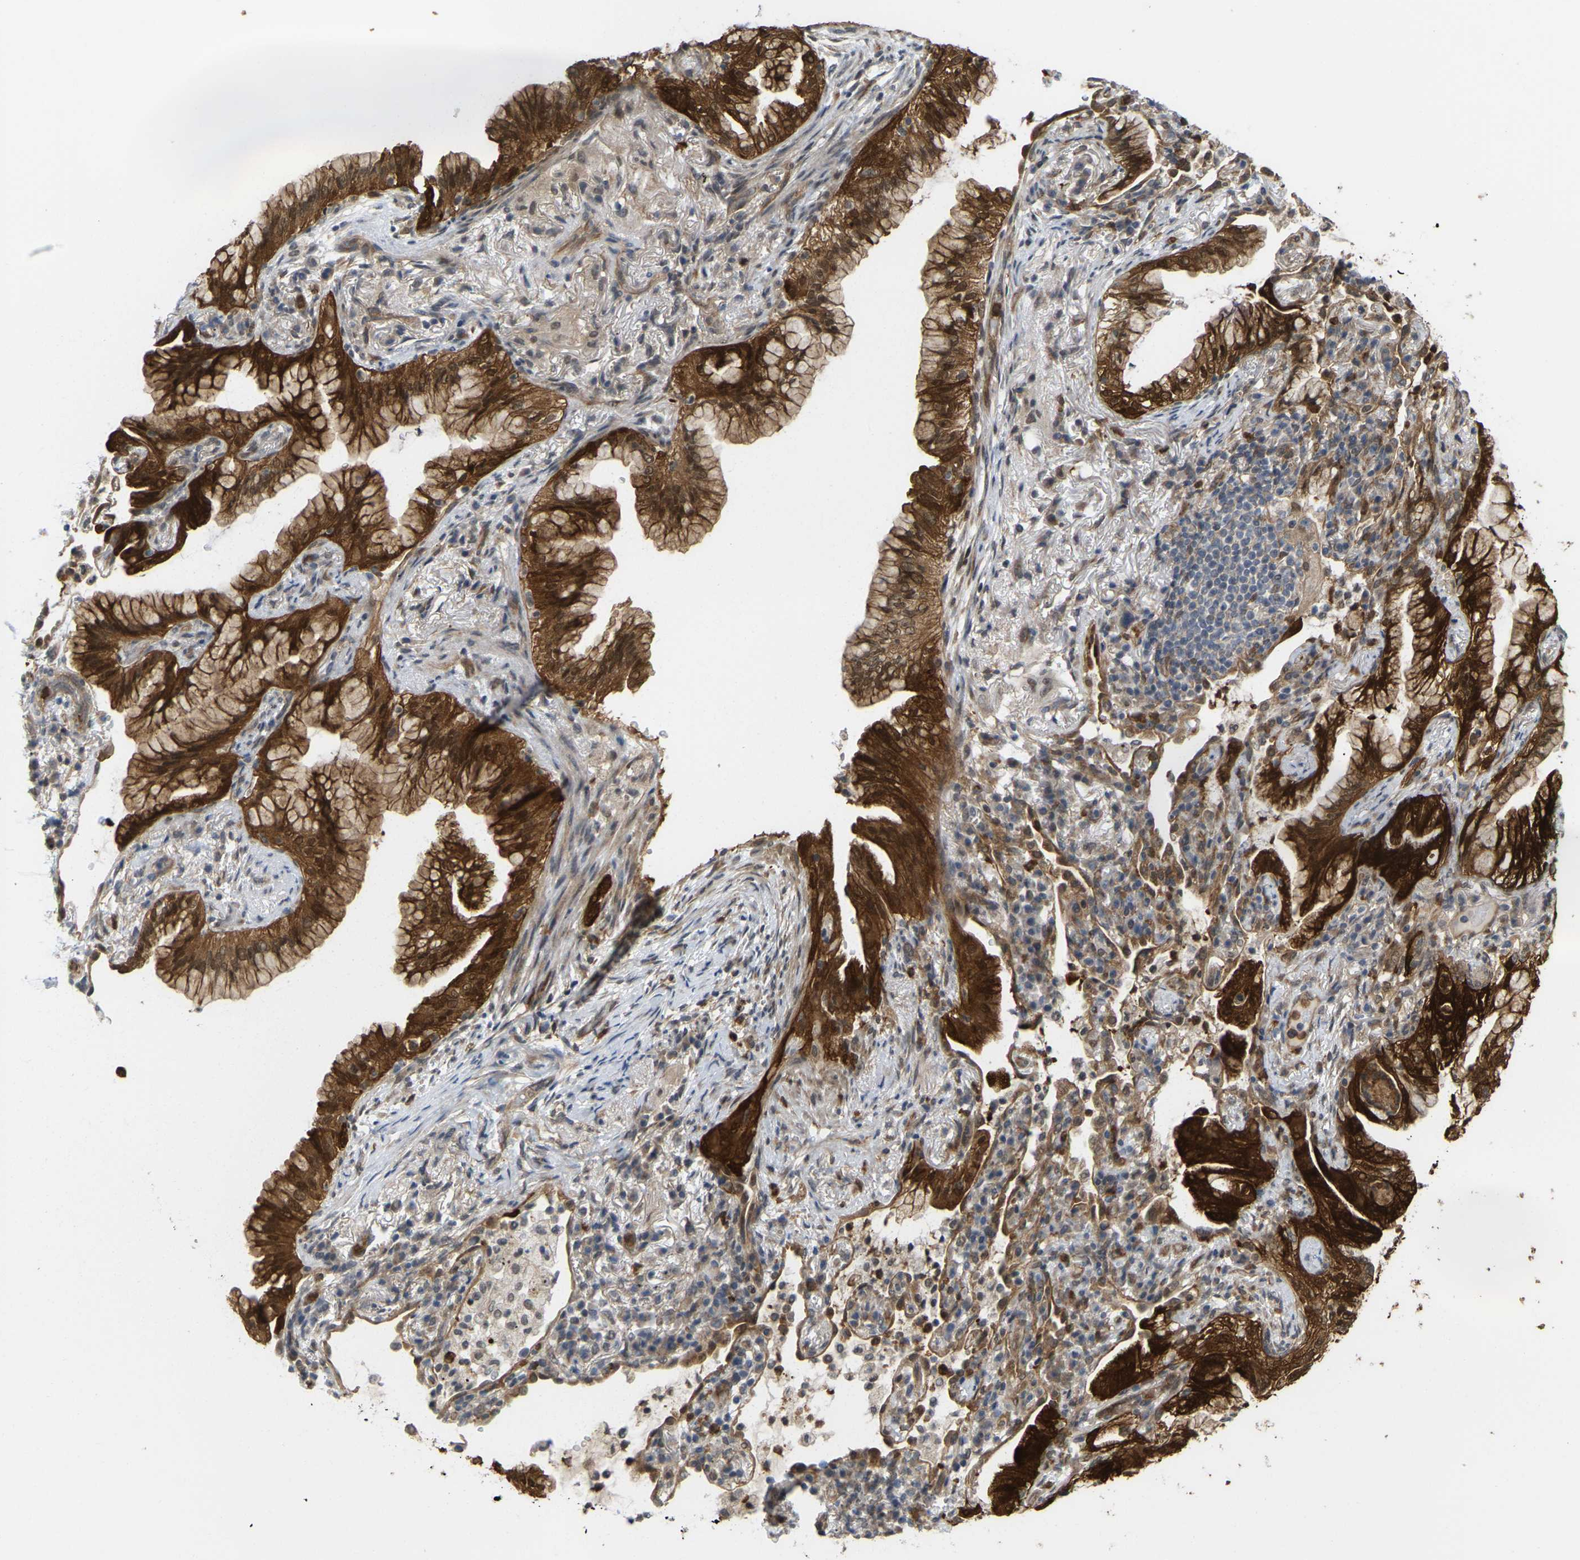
{"staining": {"intensity": "strong", "quantity": ">75%", "location": "cytoplasmic/membranous,nuclear"}, "tissue": "lung cancer", "cell_type": "Tumor cells", "image_type": "cancer", "snomed": [{"axis": "morphology", "description": "Adenocarcinoma, NOS"}, {"axis": "topography", "description": "Lung"}], "caption": "An immunohistochemistry (IHC) image of tumor tissue is shown. Protein staining in brown shows strong cytoplasmic/membranous and nuclear positivity in adenocarcinoma (lung) within tumor cells. The protein of interest is stained brown, and the nuclei are stained in blue (DAB (3,3'-diaminobenzidine) IHC with brightfield microscopy, high magnification).", "gene": "SERPINB5", "patient": {"sex": "female", "age": 70}}